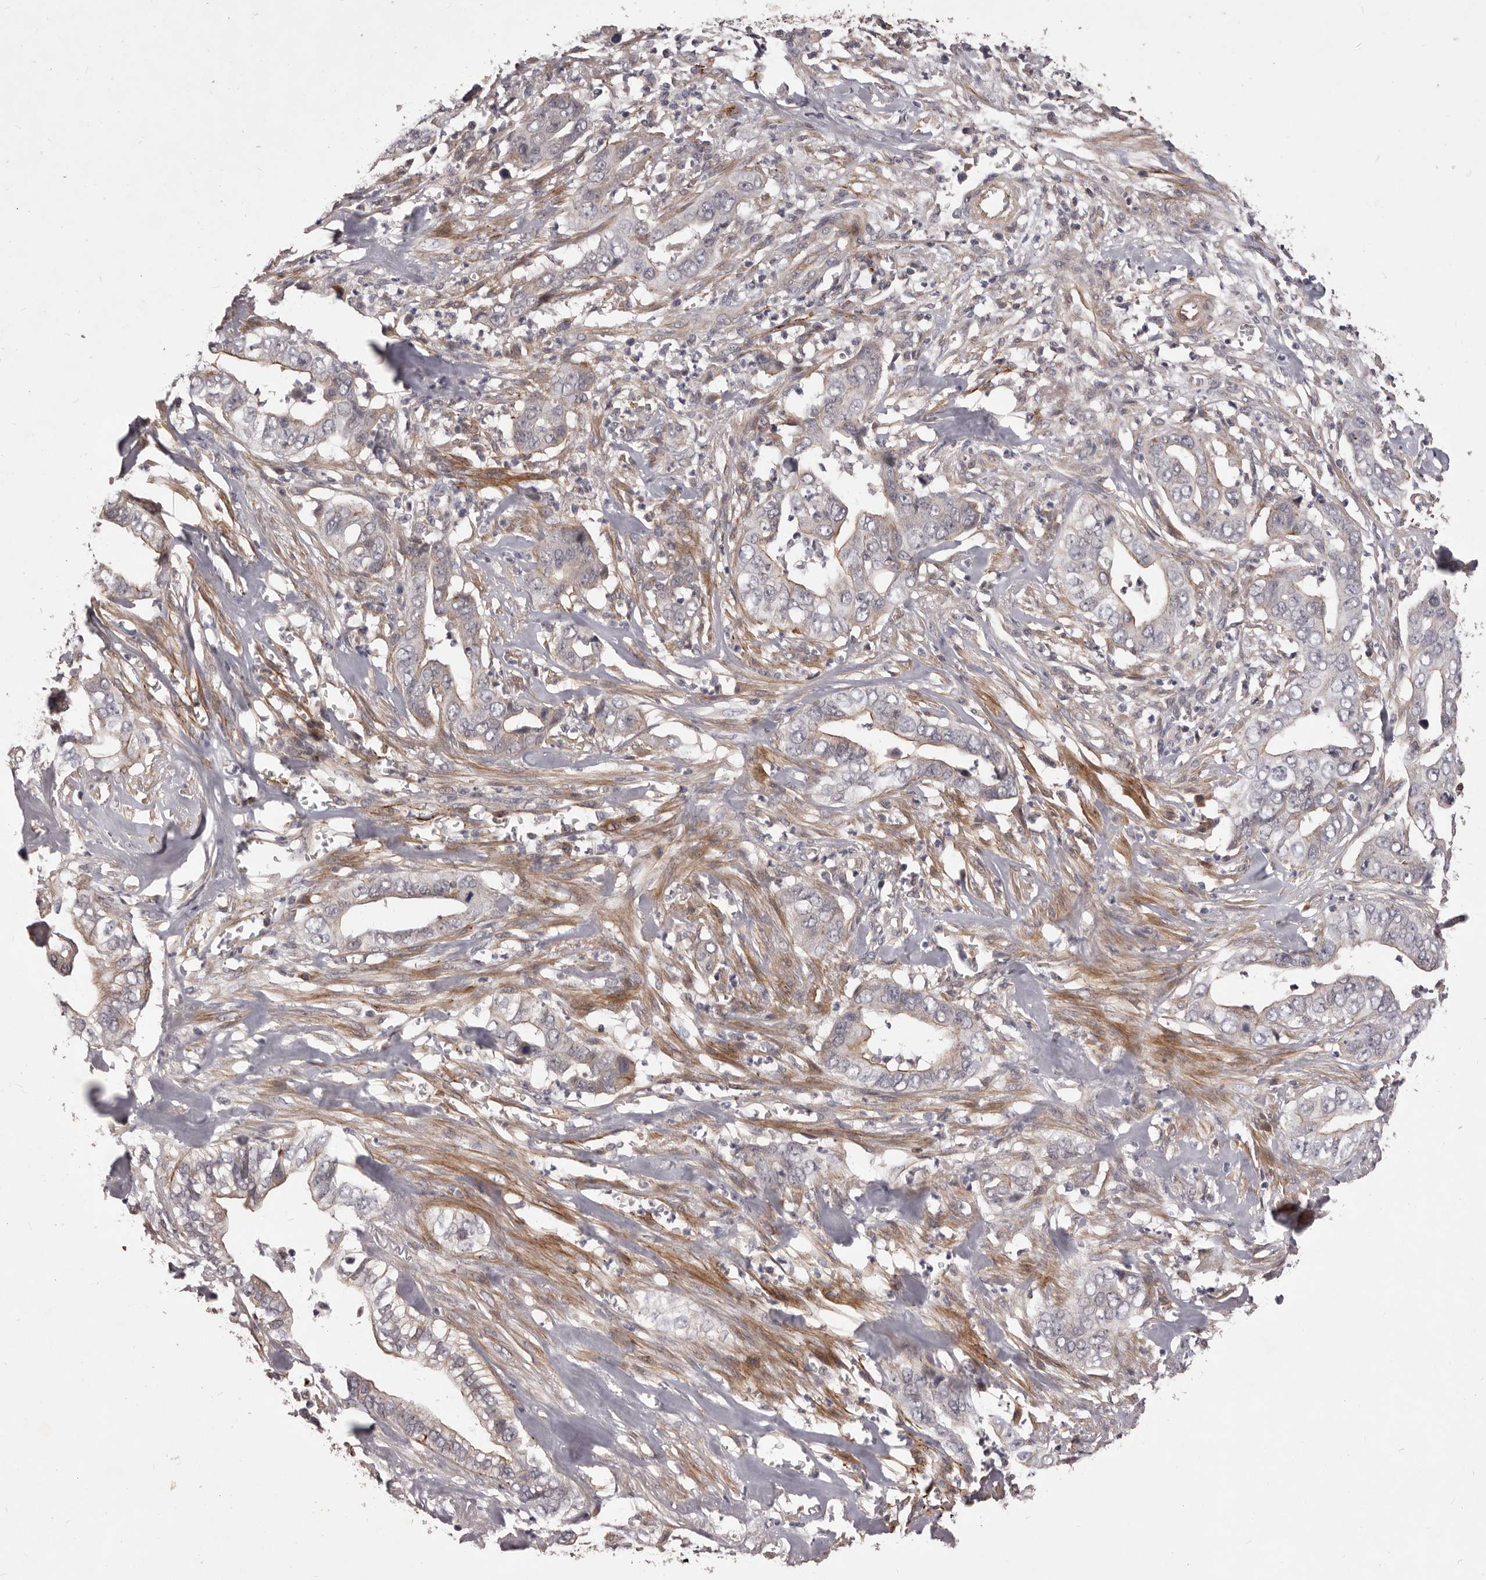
{"staining": {"intensity": "negative", "quantity": "none", "location": "none"}, "tissue": "liver cancer", "cell_type": "Tumor cells", "image_type": "cancer", "snomed": [{"axis": "morphology", "description": "Cholangiocarcinoma"}, {"axis": "topography", "description": "Liver"}], "caption": "Histopathology image shows no significant protein positivity in tumor cells of liver cholangiocarcinoma.", "gene": "HBS1L", "patient": {"sex": "female", "age": 79}}